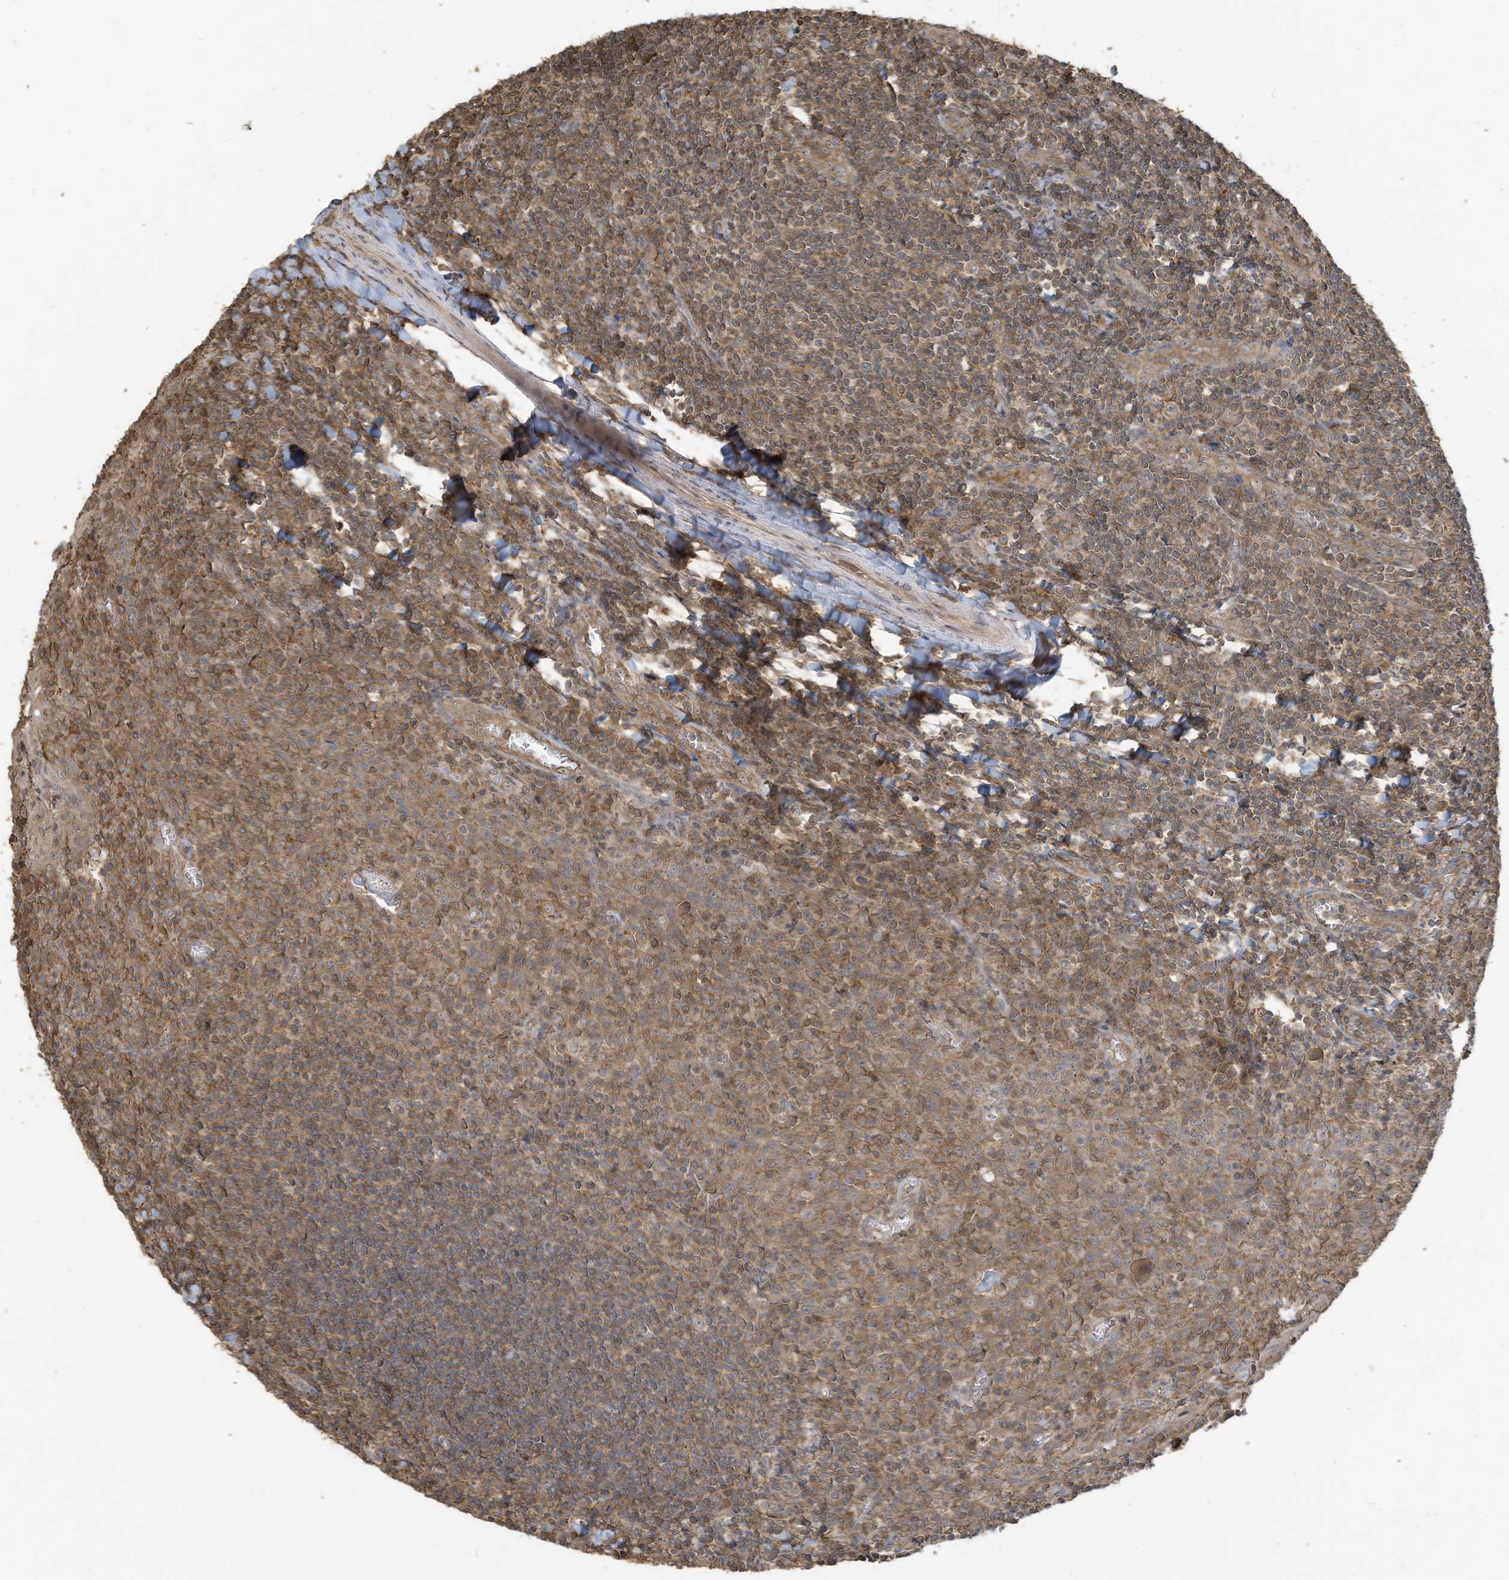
{"staining": {"intensity": "moderate", "quantity": ">75%", "location": "cytoplasmic/membranous"}, "tissue": "tonsil", "cell_type": "Germinal center cells", "image_type": "normal", "snomed": [{"axis": "morphology", "description": "Normal tissue, NOS"}, {"axis": "topography", "description": "Tonsil"}], "caption": "DAB immunohistochemical staining of benign tonsil displays moderate cytoplasmic/membranous protein staining in approximately >75% of germinal center cells. (IHC, brightfield microscopy, high magnification).", "gene": "COX10", "patient": {"sex": "male", "age": 27}}